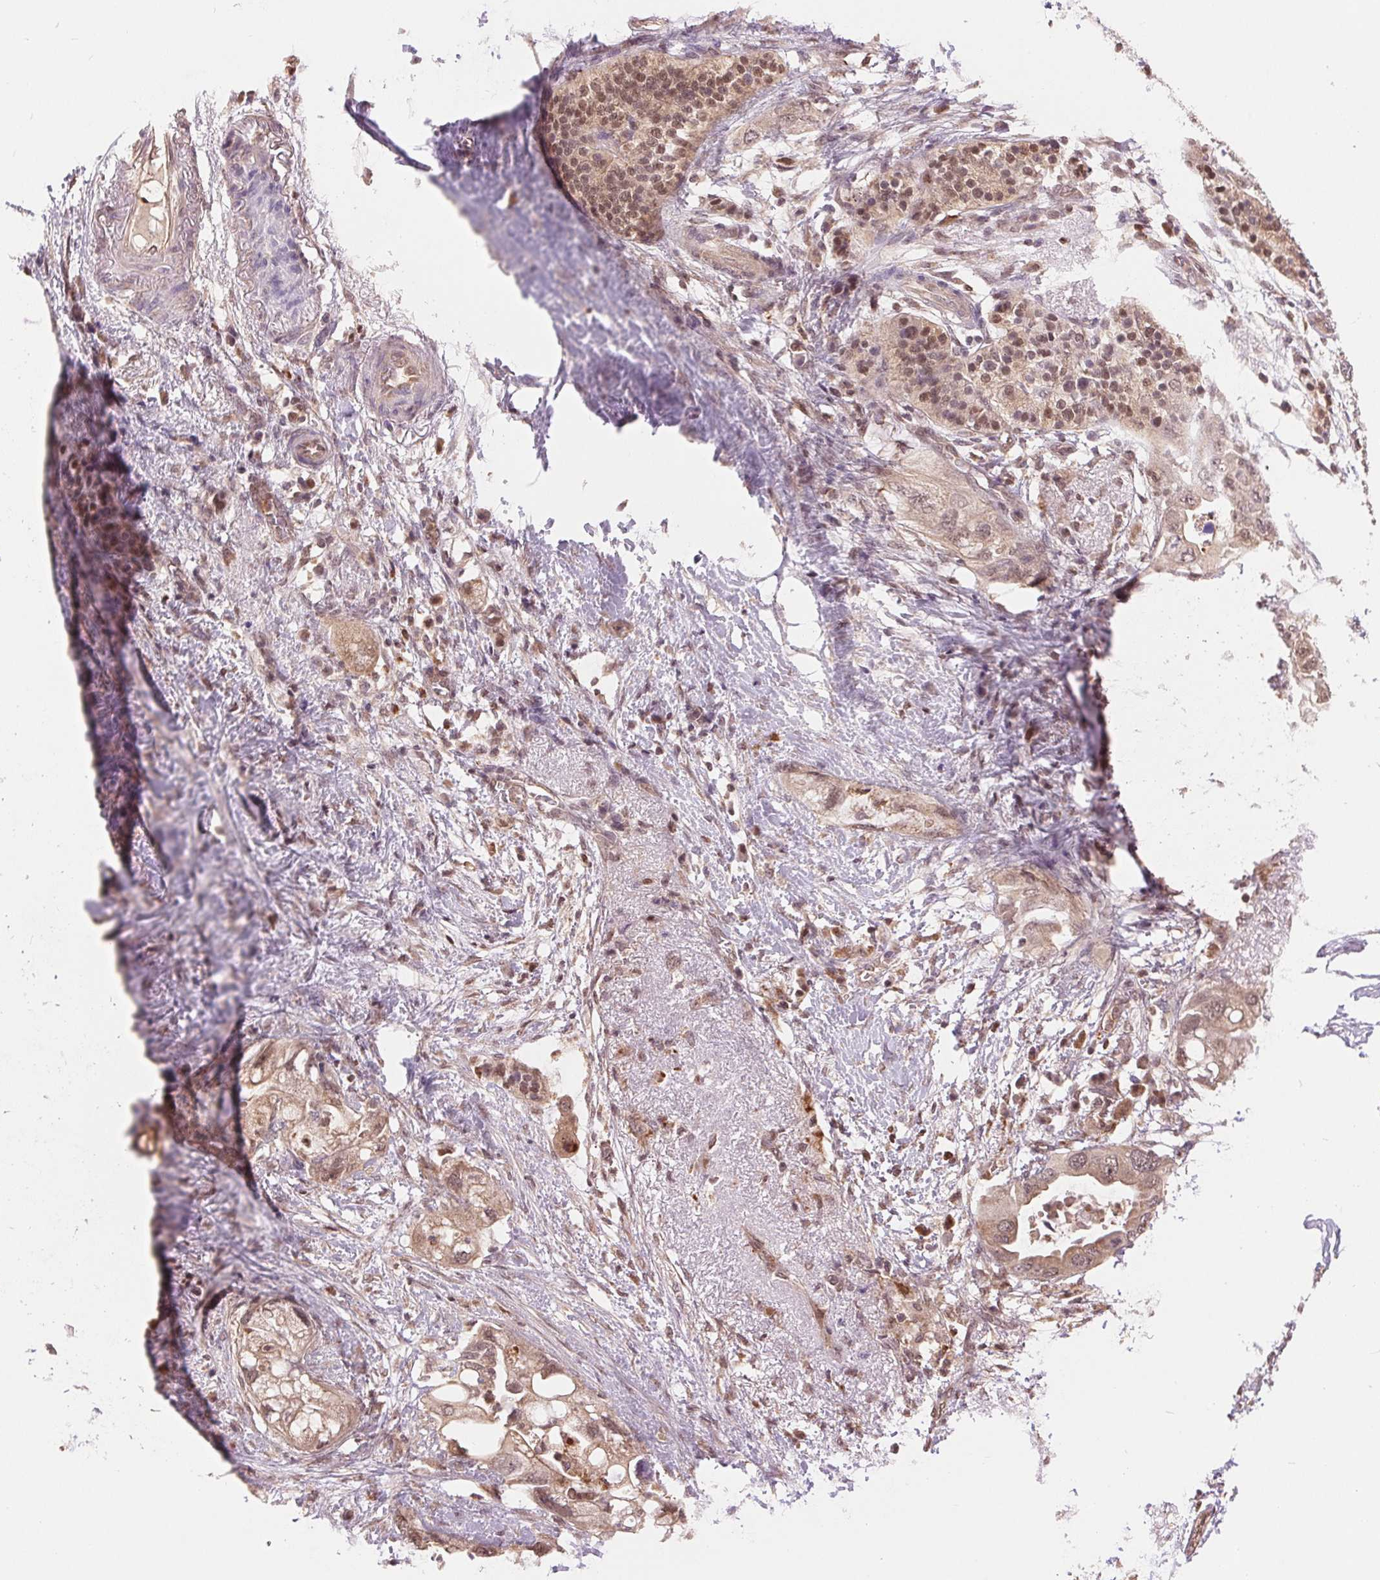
{"staining": {"intensity": "weak", "quantity": ">75%", "location": "cytoplasmic/membranous,nuclear"}, "tissue": "pancreatic cancer", "cell_type": "Tumor cells", "image_type": "cancer", "snomed": [{"axis": "morphology", "description": "Adenocarcinoma, NOS"}, {"axis": "topography", "description": "Pancreas"}], "caption": "Immunohistochemistry (IHC) of human pancreatic cancer reveals low levels of weak cytoplasmic/membranous and nuclear expression in about >75% of tumor cells.", "gene": "TMEM273", "patient": {"sex": "female", "age": 72}}